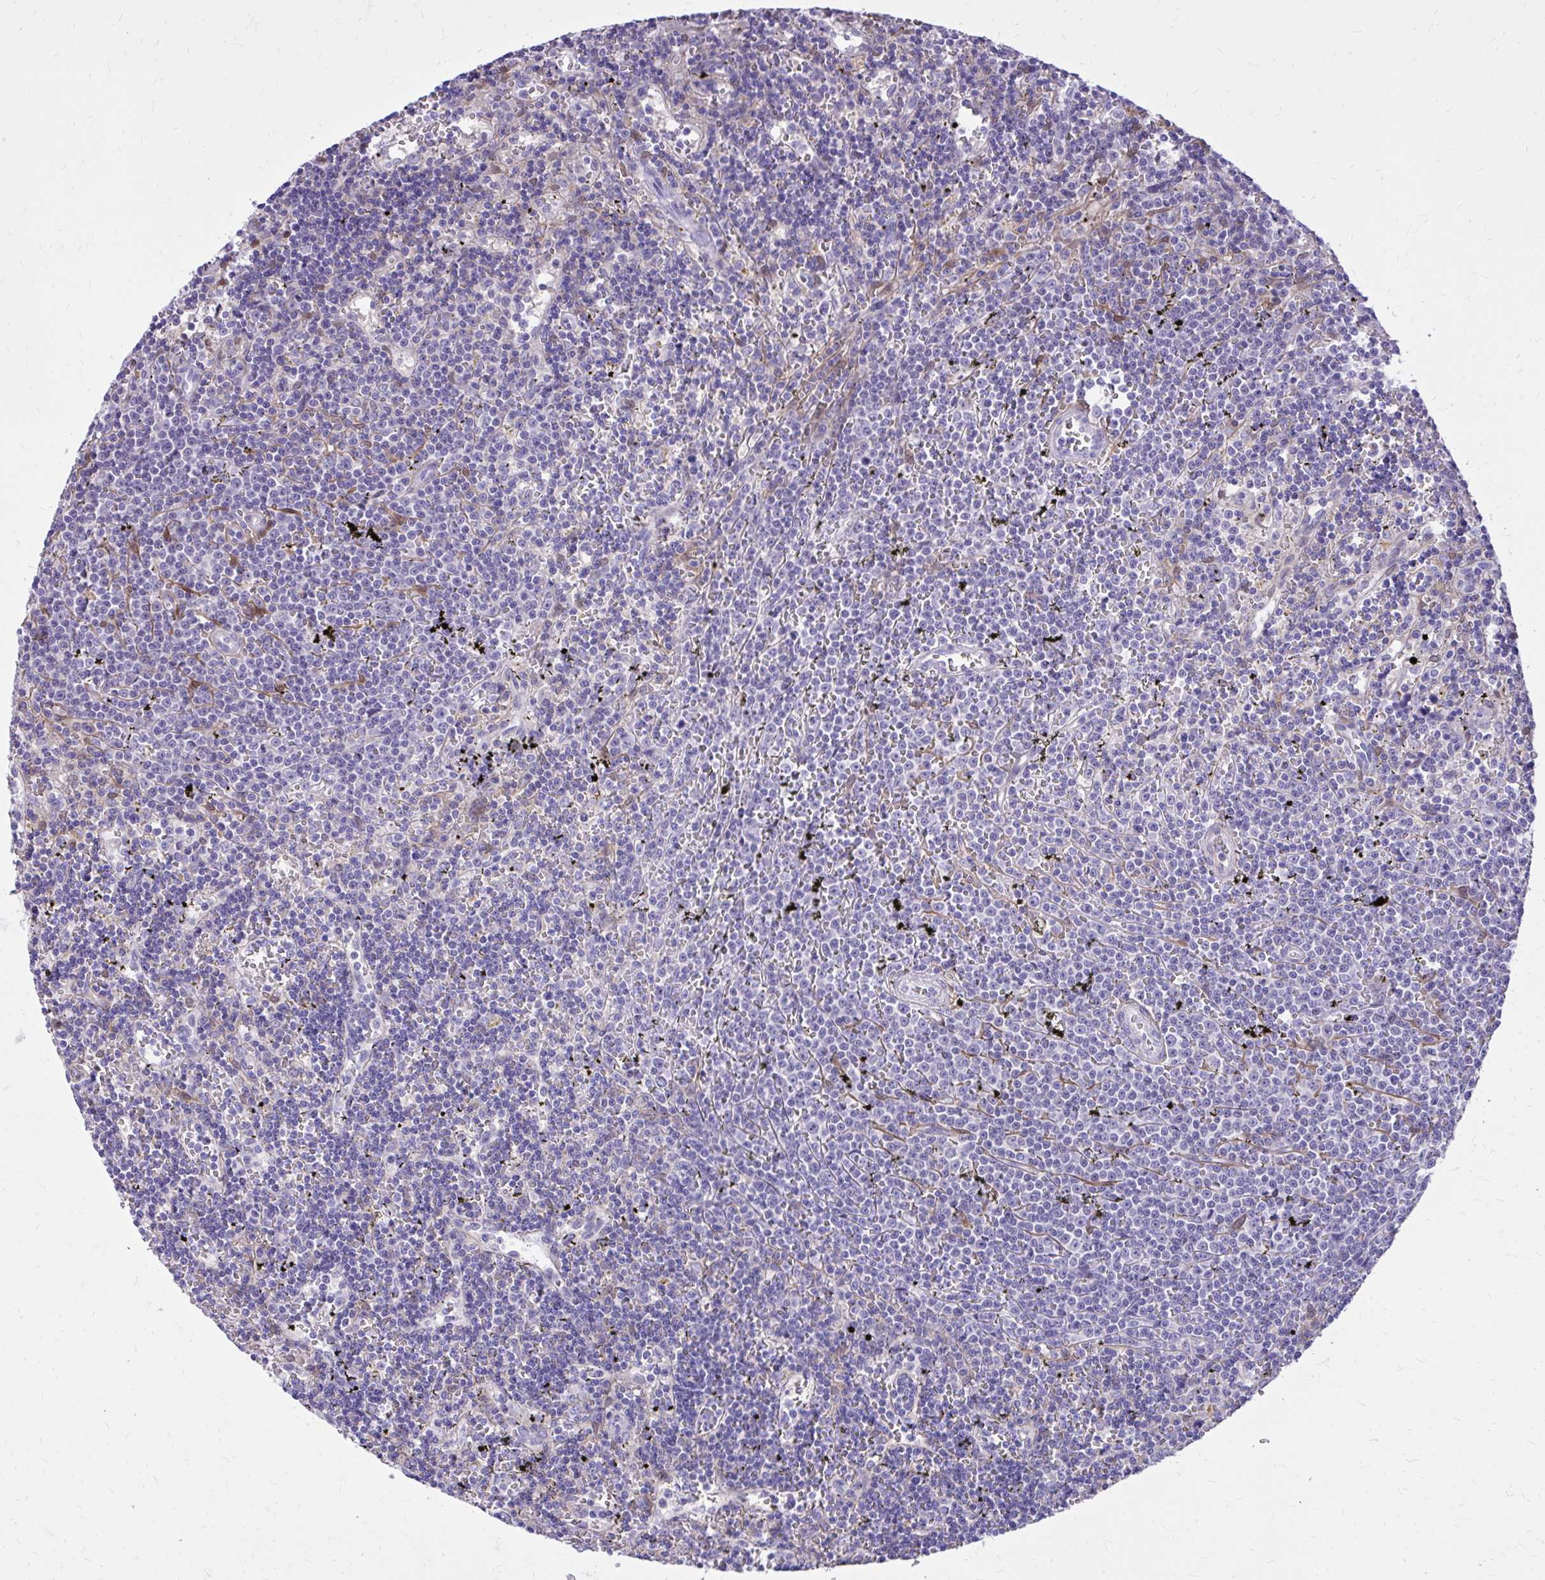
{"staining": {"intensity": "negative", "quantity": "none", "location": "none"}, "tissue": "lymphoma", "cell_type": "Tumor cells", "image_type": "cancer", "snomed": [{"axis": "morphology", "description": "Malignant lymphoma, non-Hodgkin's type, Low grade"}, {"axis": "topography", "description": "Spleen"}], "caption": "This is an IHC histopathology image of low-grade malignant lymphoma, non-Hodgkin's type. There is no expression in tumor cells.", "gene": "NNMT", "patient": {"sex": "male", "age": 60}}